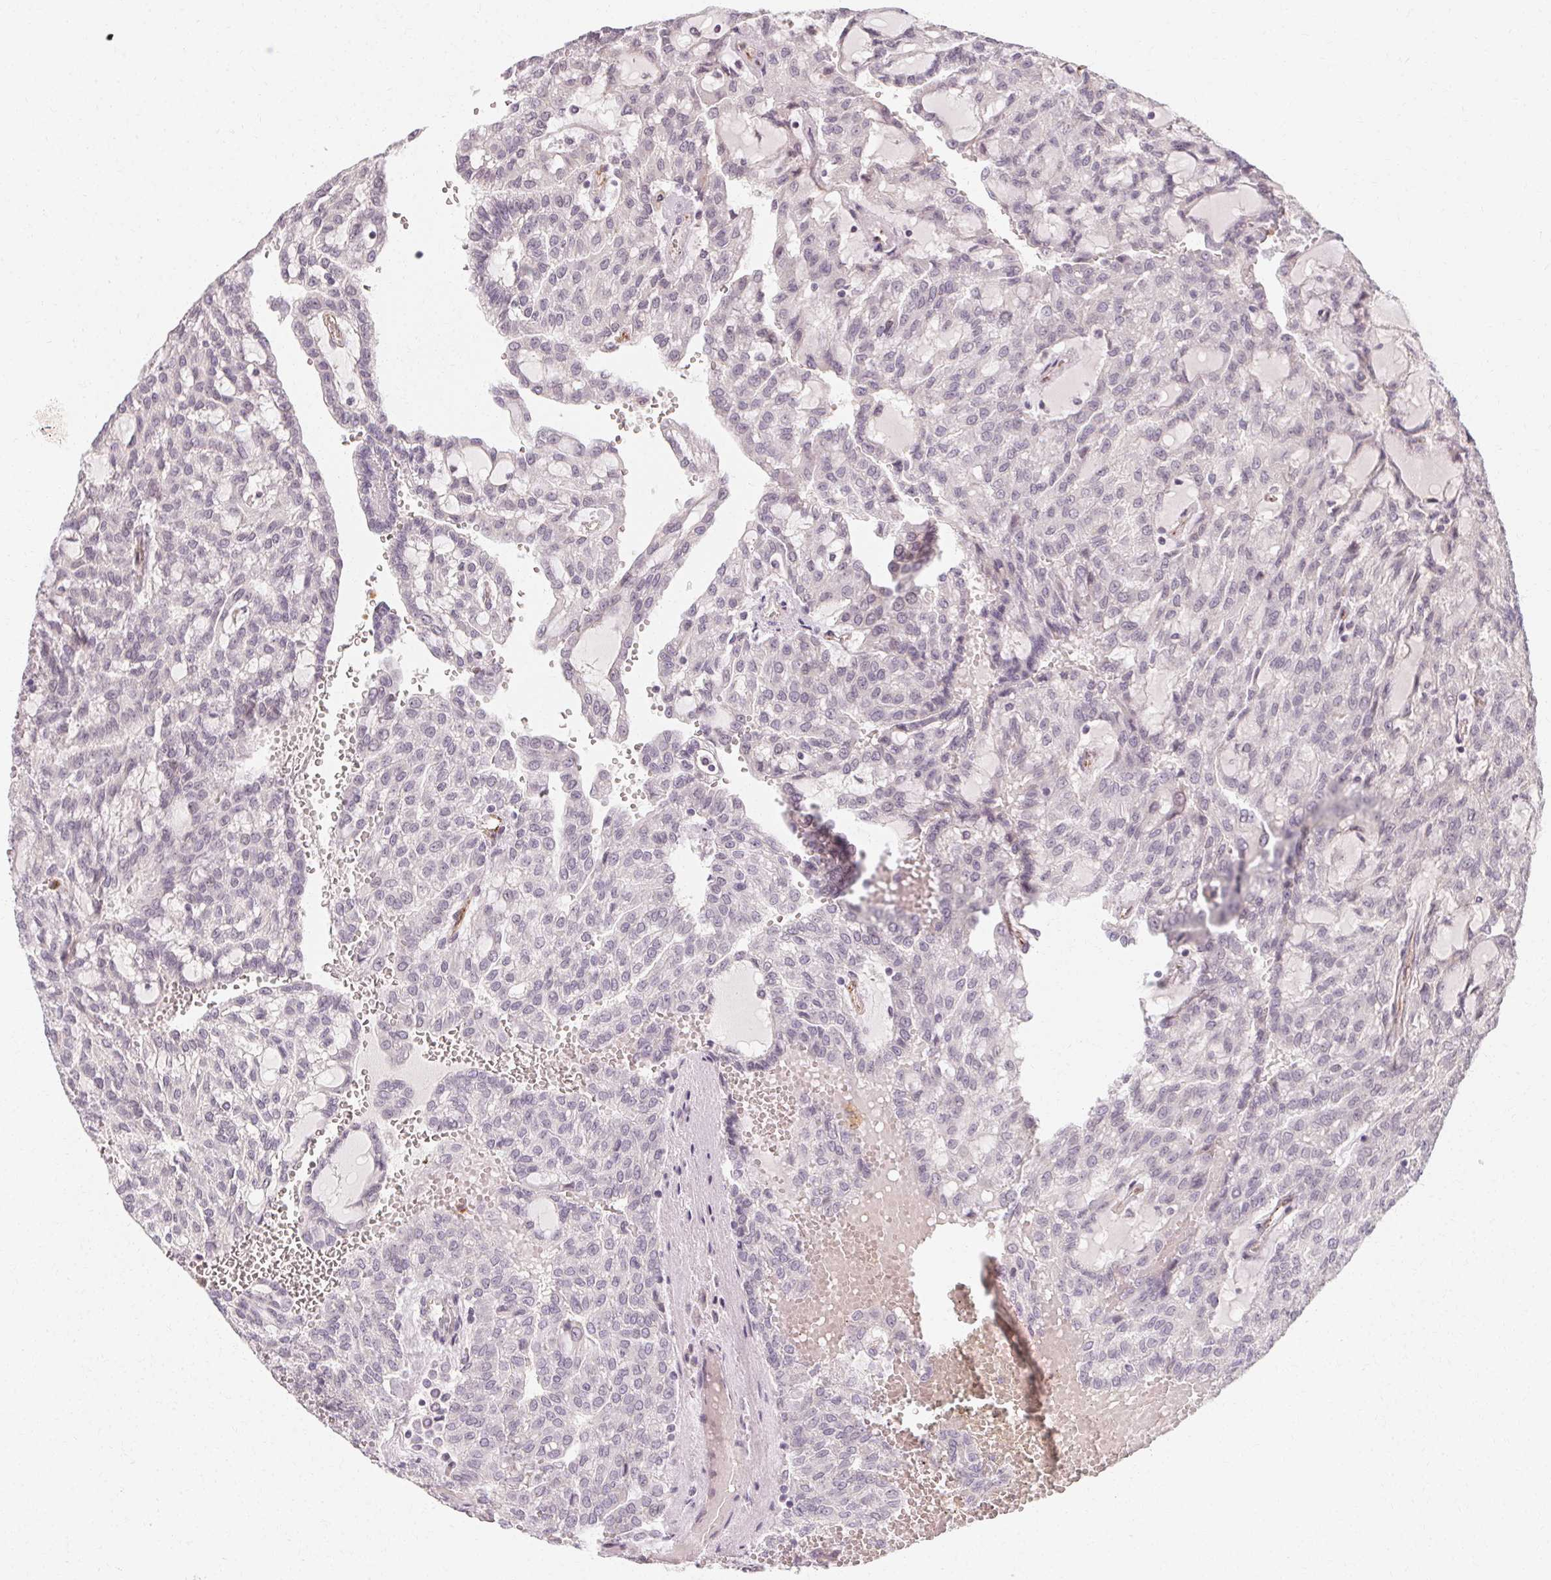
{"staining": {"intensity": "negative", "quantity": "none", "location": "none"}, "tissue": "renal cancer", "cell_type": "Tumor cells", "image_type": "cancer", "snomed": [{"axis": "morphology", "description": "Adenocarcinoma, NOS"}, {"axis": "topography", "description": "Kidney"}], "caption": "This histopathology image is of renal cancer (adenocarcinoma) stained with immunohistochemistry to label a protein in brown with the nuclei are counter-stained blue. There is no expression in tumor cells. (DAB immunohistochemistry (IHC) with hematoxylin counter stain).", "gene": "CLCNKB", "patient": {"sex": "male", "age": 63}}